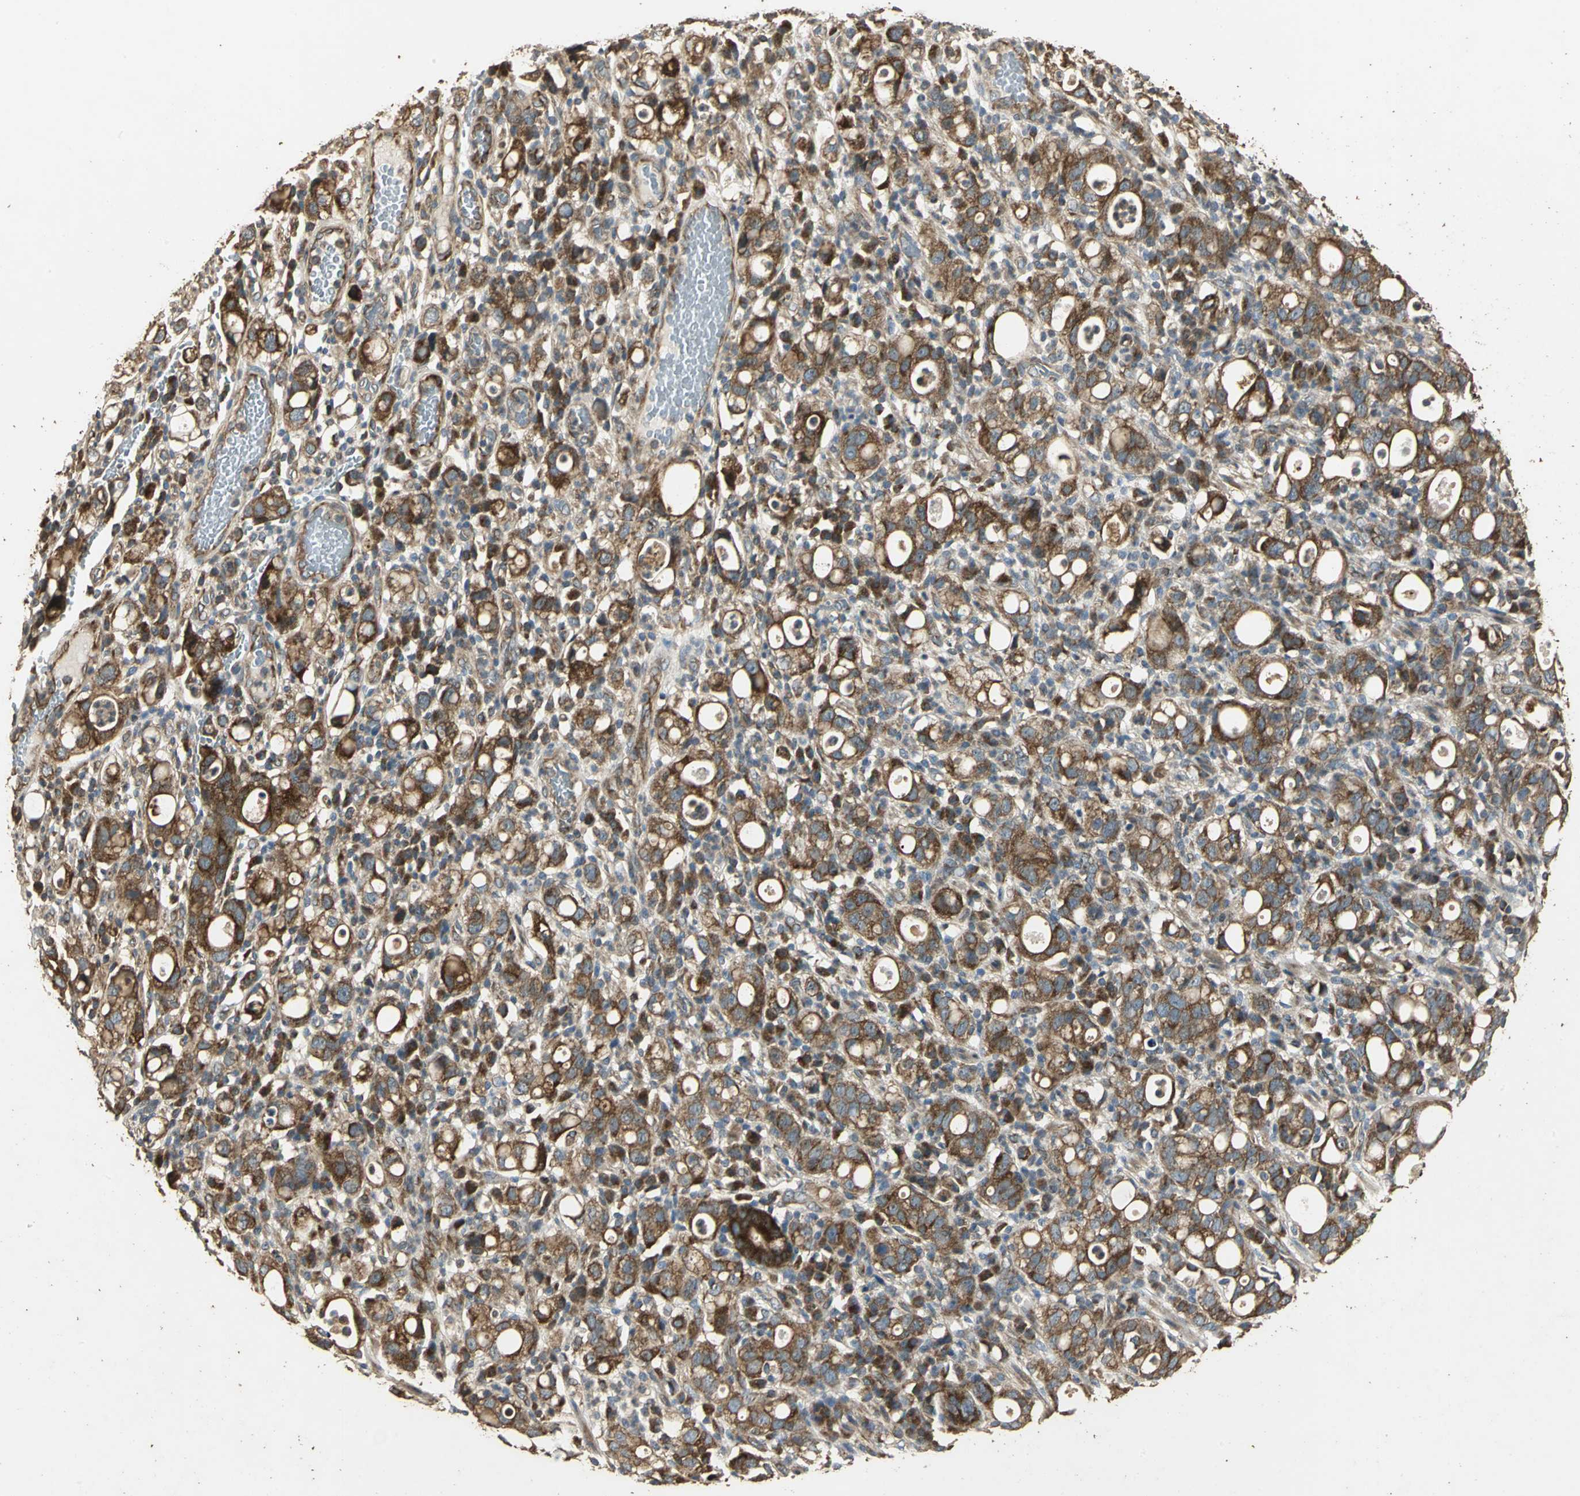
{"staining": {"intensity": "strong", "quantity": ">75%", "location": "cytoplasmic/membranous"}, "tissue": "stomach cancer", "cell_type": "Tumor cells", "image_type": "cancer", "snomed": [{"axis": "morphology", "description": "Adenocarcinoma, NOS"}, {"axis": "topography", "description": "Stomach"}], "caption": "Protein expression analysis of adenocarcinoma (stomach) demonstrates strong cytoplasmic/membranous expression in approximately >75% of tumor cells.", "gene": "KANK1", "patient": {"sex": "female", "age": 75}}